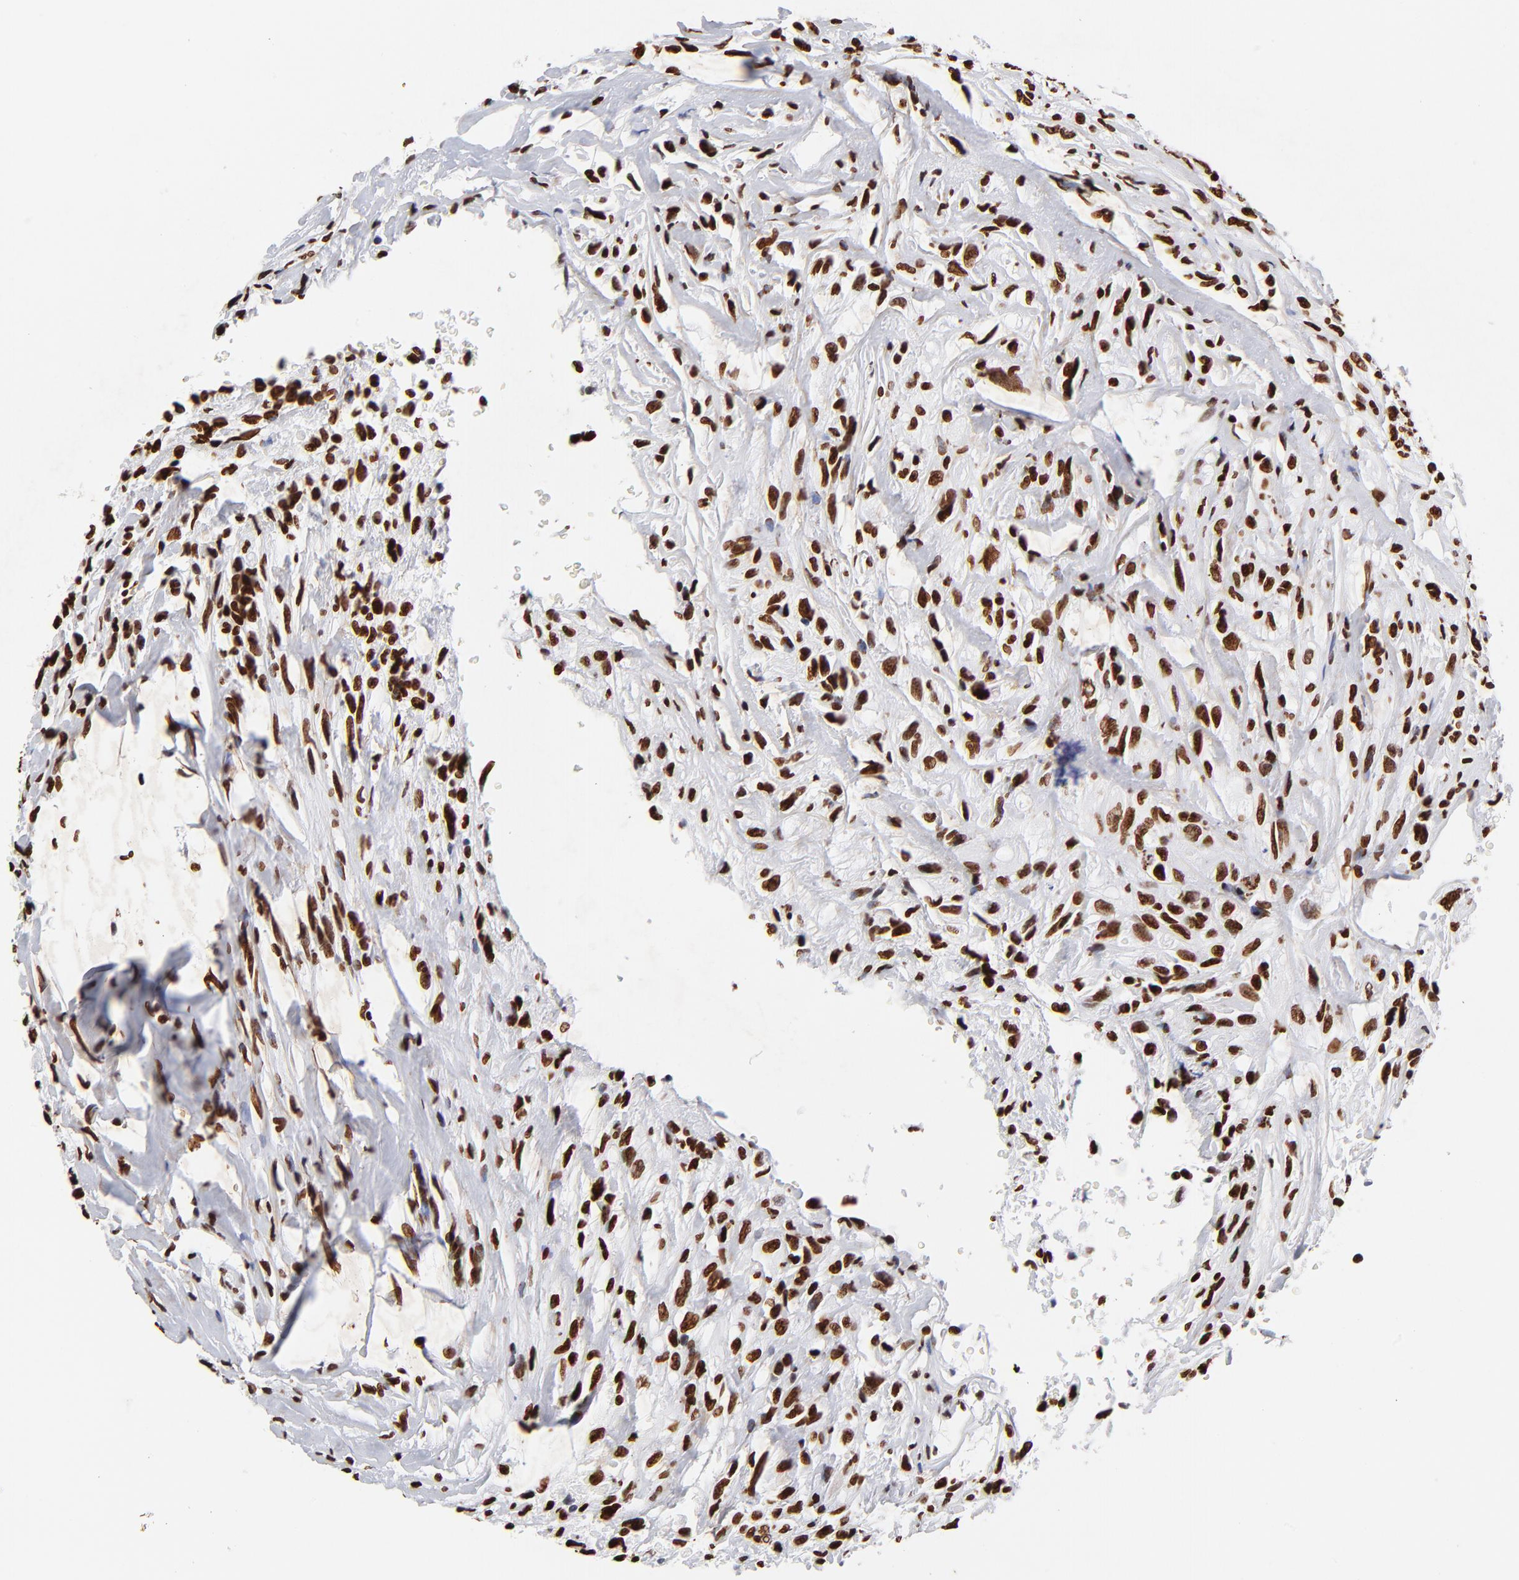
{"staining": {"intensity": "strong", "quantity": ">75%", "location": "nuclear"}, "tissue": "glioma", "cell_type": "Tumor cells", "image_type": "cancer", "snomed": [{"axis": "morphology", "description": "Glioma, malignant, High grade"}, {"axis": "topography", "description": "Brain"}], "caption": "High-grade glioma (malignant) stained with DAB (3,3'-diaminobenzidine) immunohistochemistry (IHC) exhibits high levels of strong nuclear expression in about >75% of tumor cells. (IHC, brightfield microscopy, high magnification).", "gene": "FBH1", "patient": {"sex": "male", "age": 48}}